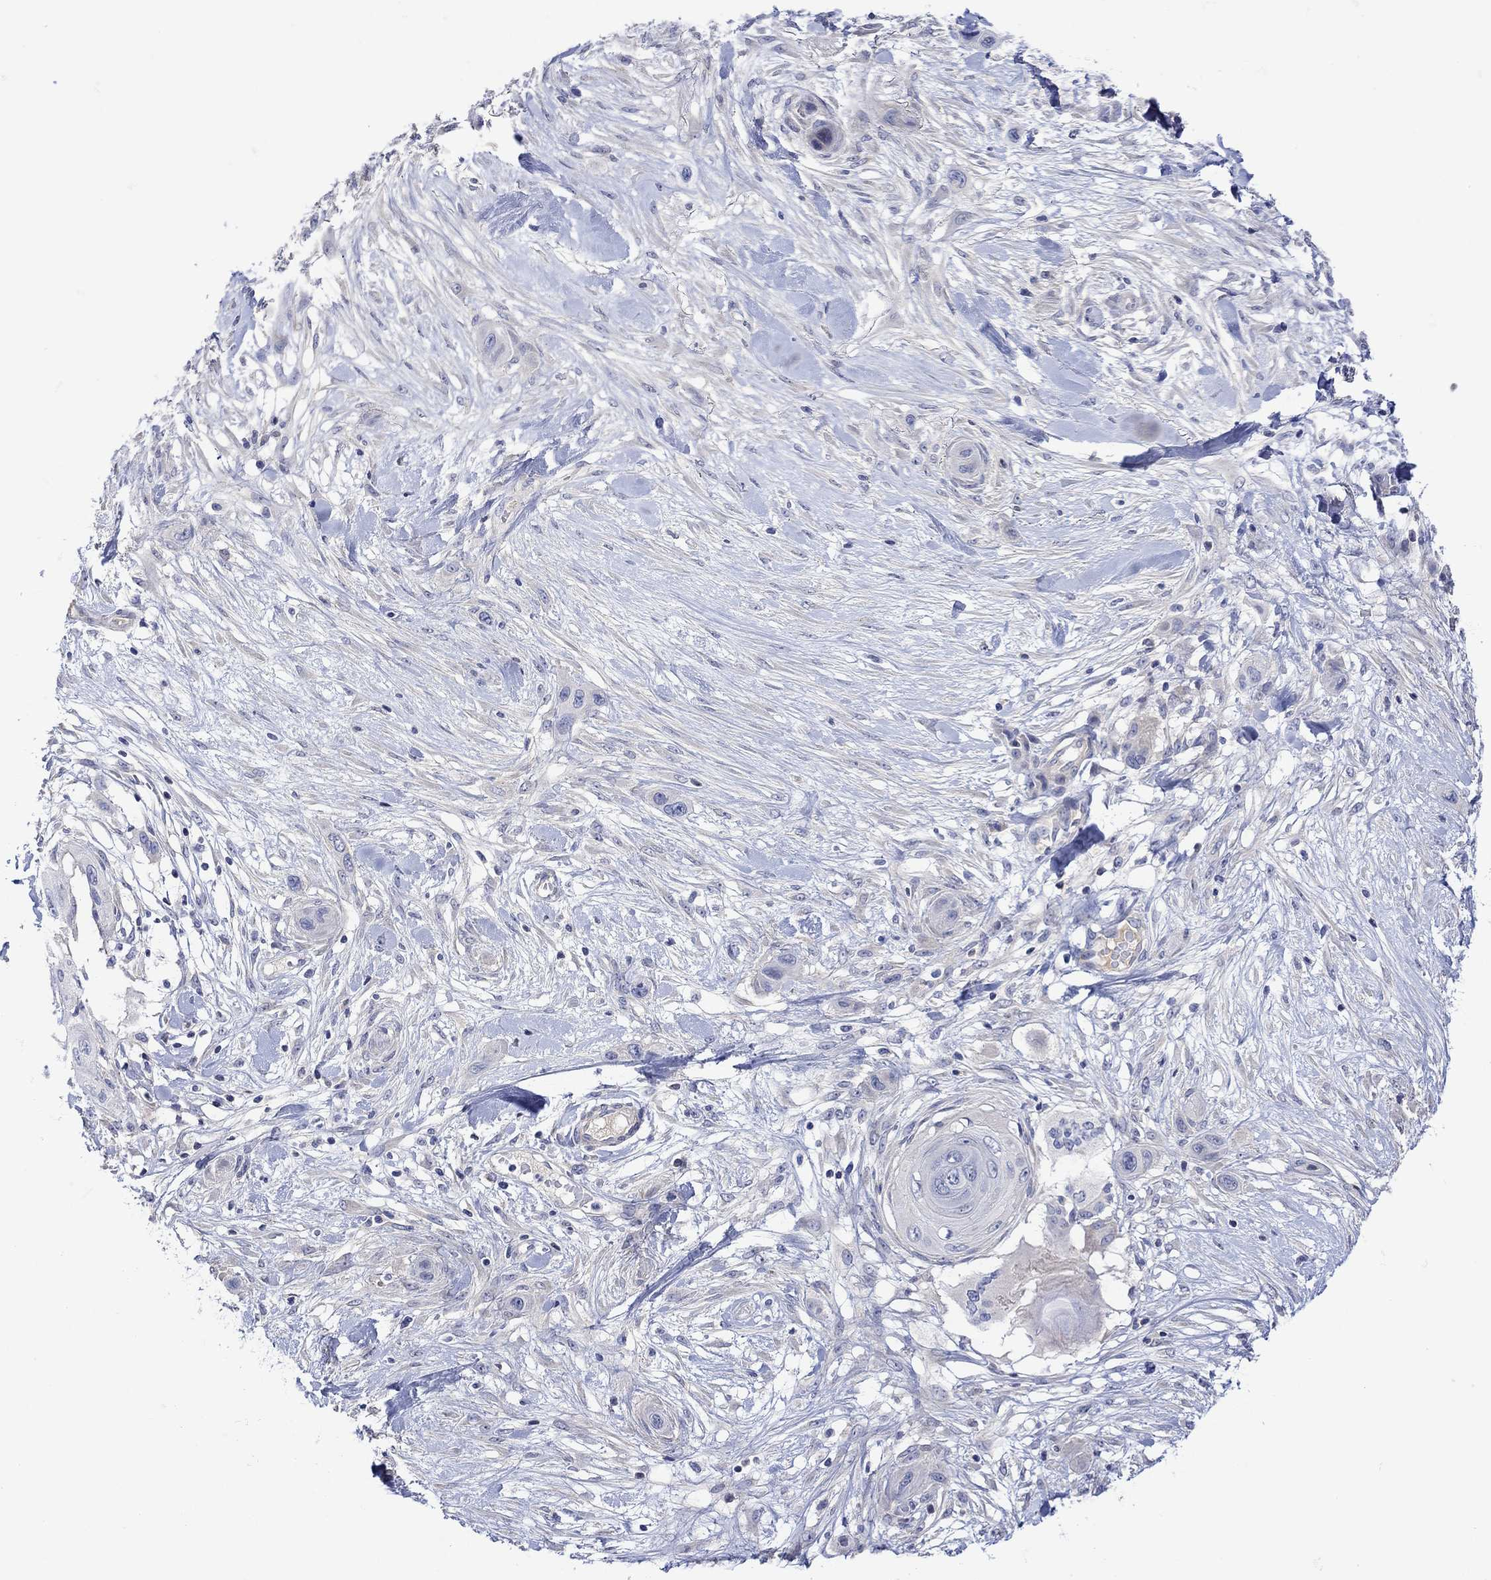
{"staining": {"intensity": "negative", "quantity": "none", "location": "none"}, "tissue": "skin cancer", "cell_type": "Tumor cells", "image_type": "cancer", "snomed": [{"axis": "morphology", "description": "Squamous cell carcinoma, NOS"}, {"axis": "topography", "description": "Skin"}], "caption": "Skin cancer was stained to show a protein in brown. There is no significant positivity in tumor cells. (DAB (3,3'-diaminobenzidine) immunohistochemistry (IHC) with hematoxylin counter stain).", "gene": "MSI1", "patient": {"sex": "male", "age": 79}}